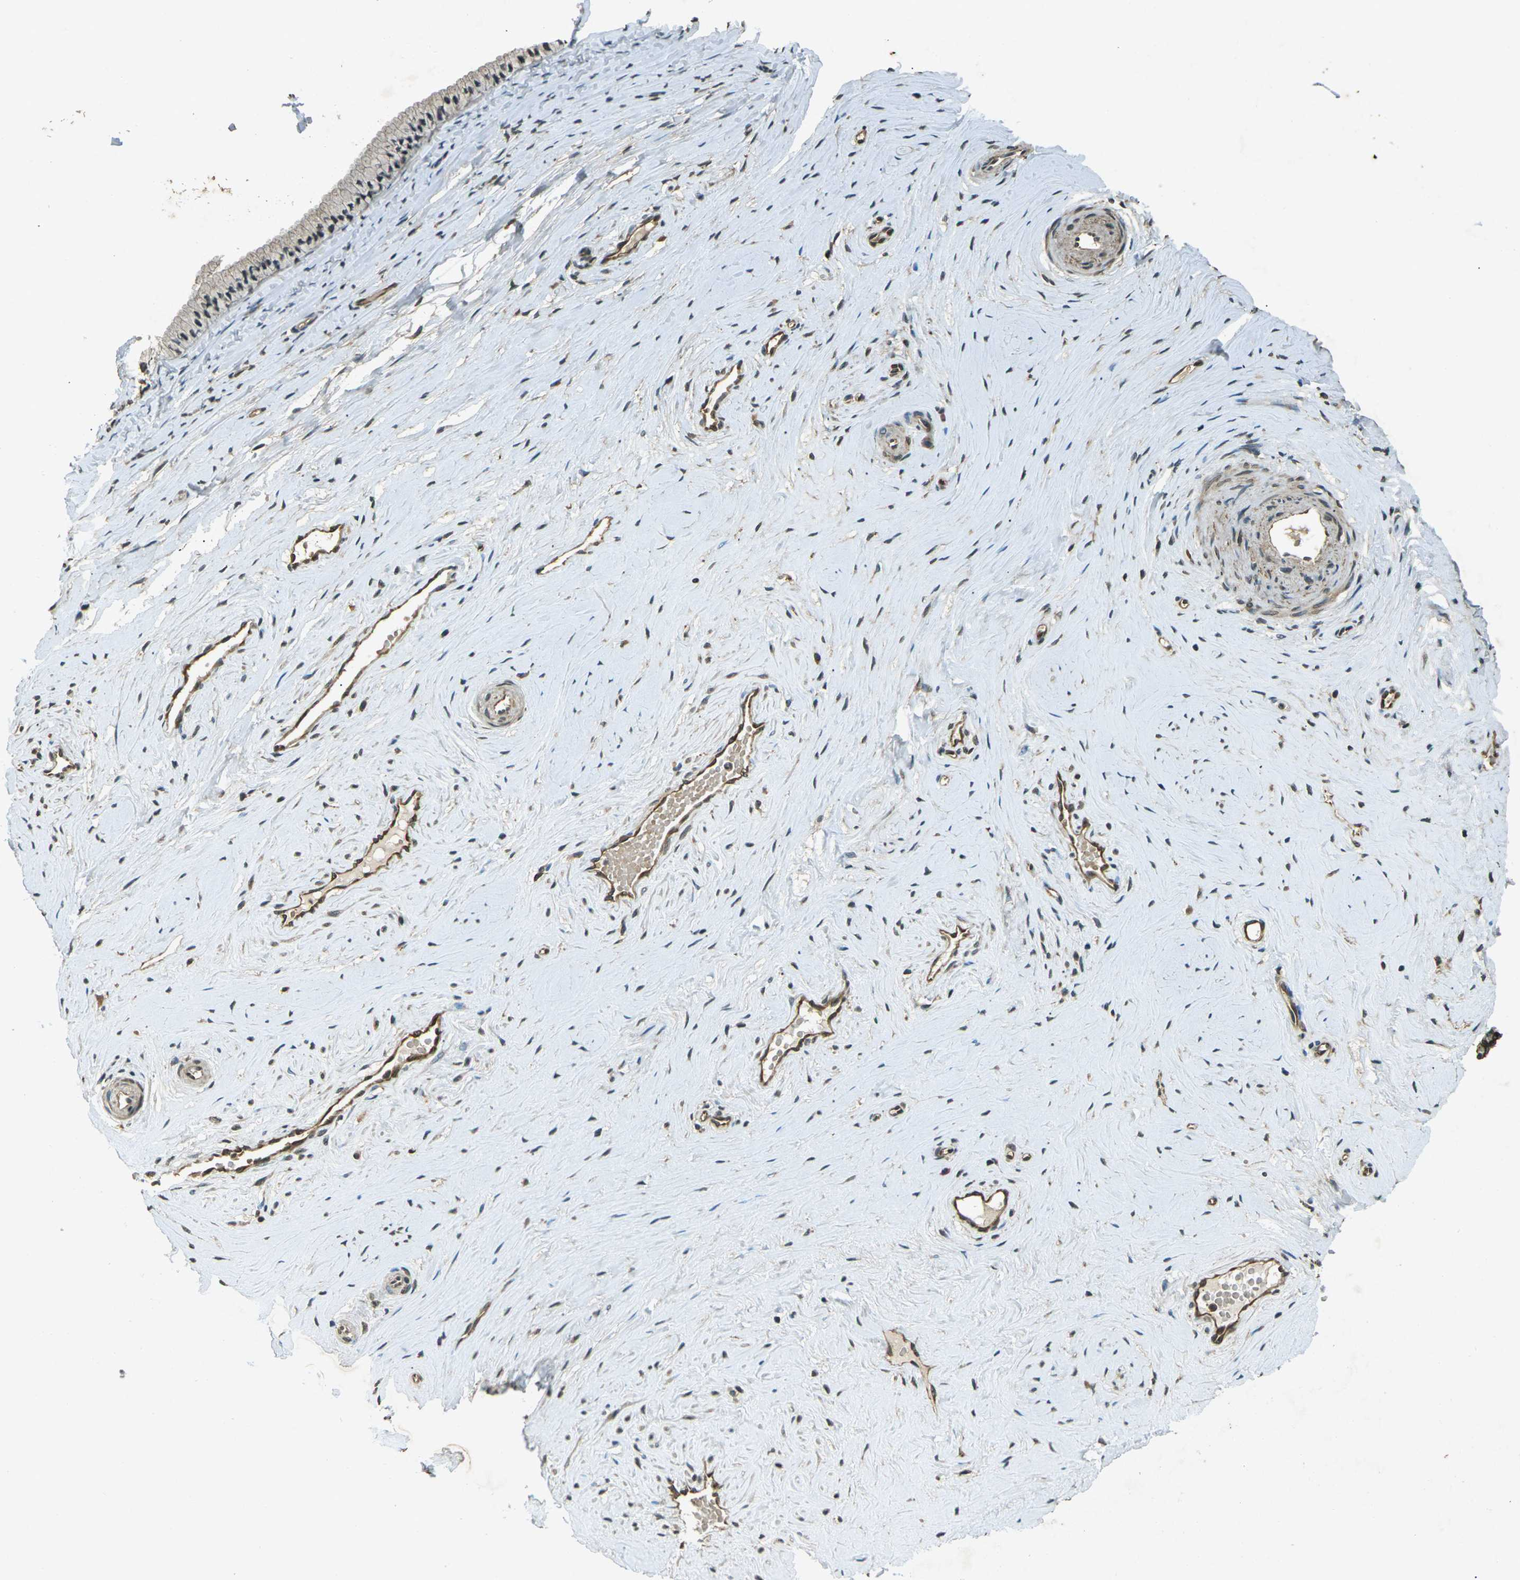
{"staining": {"intensity": "moderate", "quantity": "25%-75%", "location": "cytoplasmic/membranous"}, "tissue": "cervix", "cell_type": "Glandular cells", "image_type": "normal", "snomed": [{"axis": "morphology", "description": "Normal tissue, NOS"}, {"axis": "topography", "description": "Cervix"}], "caption": "This image exhibits immunohistochemistry (IHC) staining of normal cervix, with medium moderate cytoplasmic/membranous staining in about 25%-75% of glandular cells.", "gene": "PDE2A", "patient": {"sex": "female", "age": 39}}